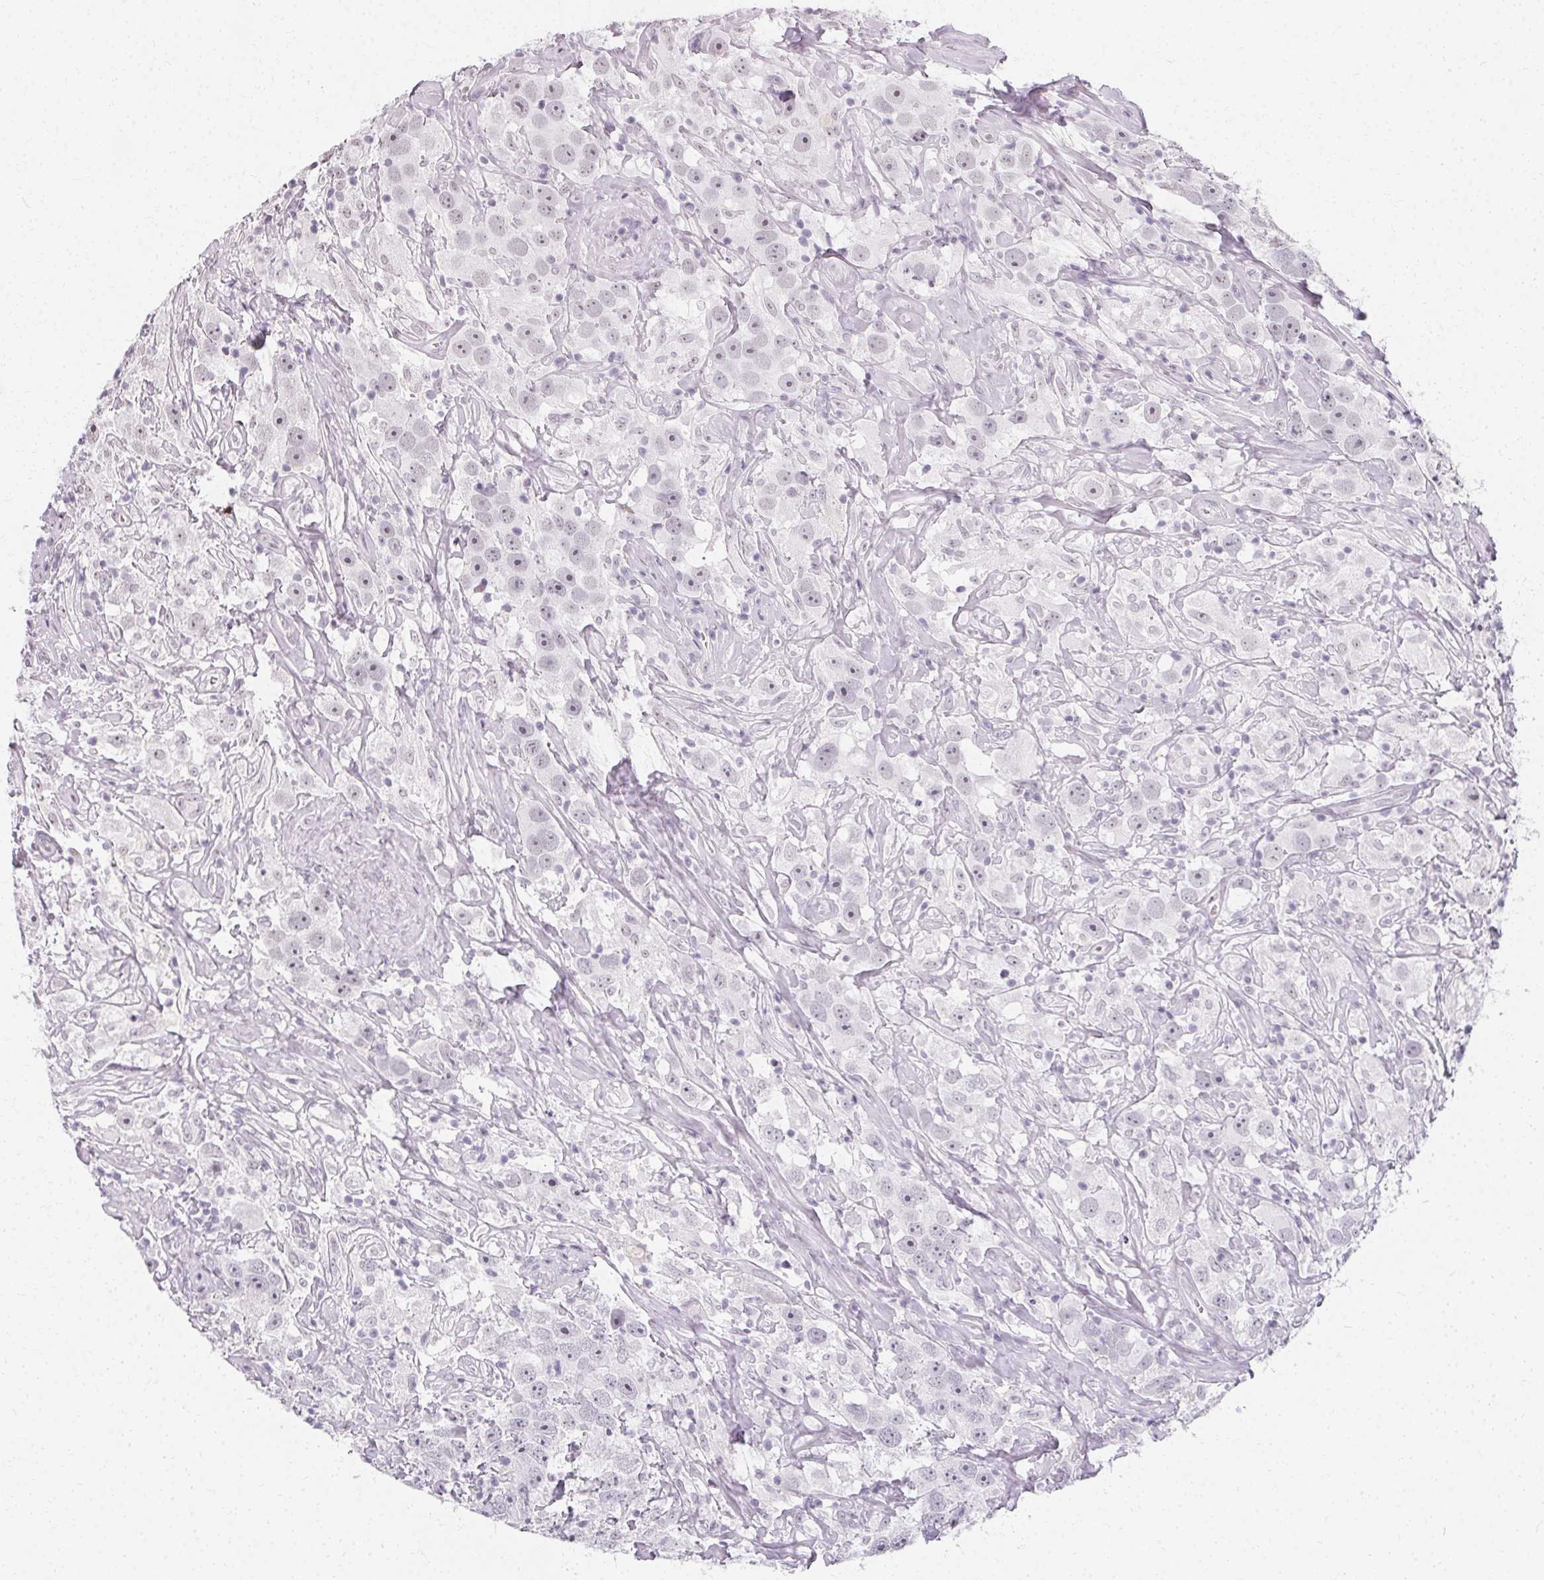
{"staining": {"intensity": "negative", "quantity": "none", "location": "none"}, "tissue": "testis cancer", "cell_type": "Tumor cells", "image_type": "cancer", "snomed": [{"axis": "morphology", "description": "Seminoma, NOS"}, {"axis": "topography", "description": "Testis"}], "caption": "Immunohistochemical staining of testis cancer (seminoma) displays no significant staining in tumor cells.", "gene": "SYNPR", "patient": {"sex": "male", "age": 49}}